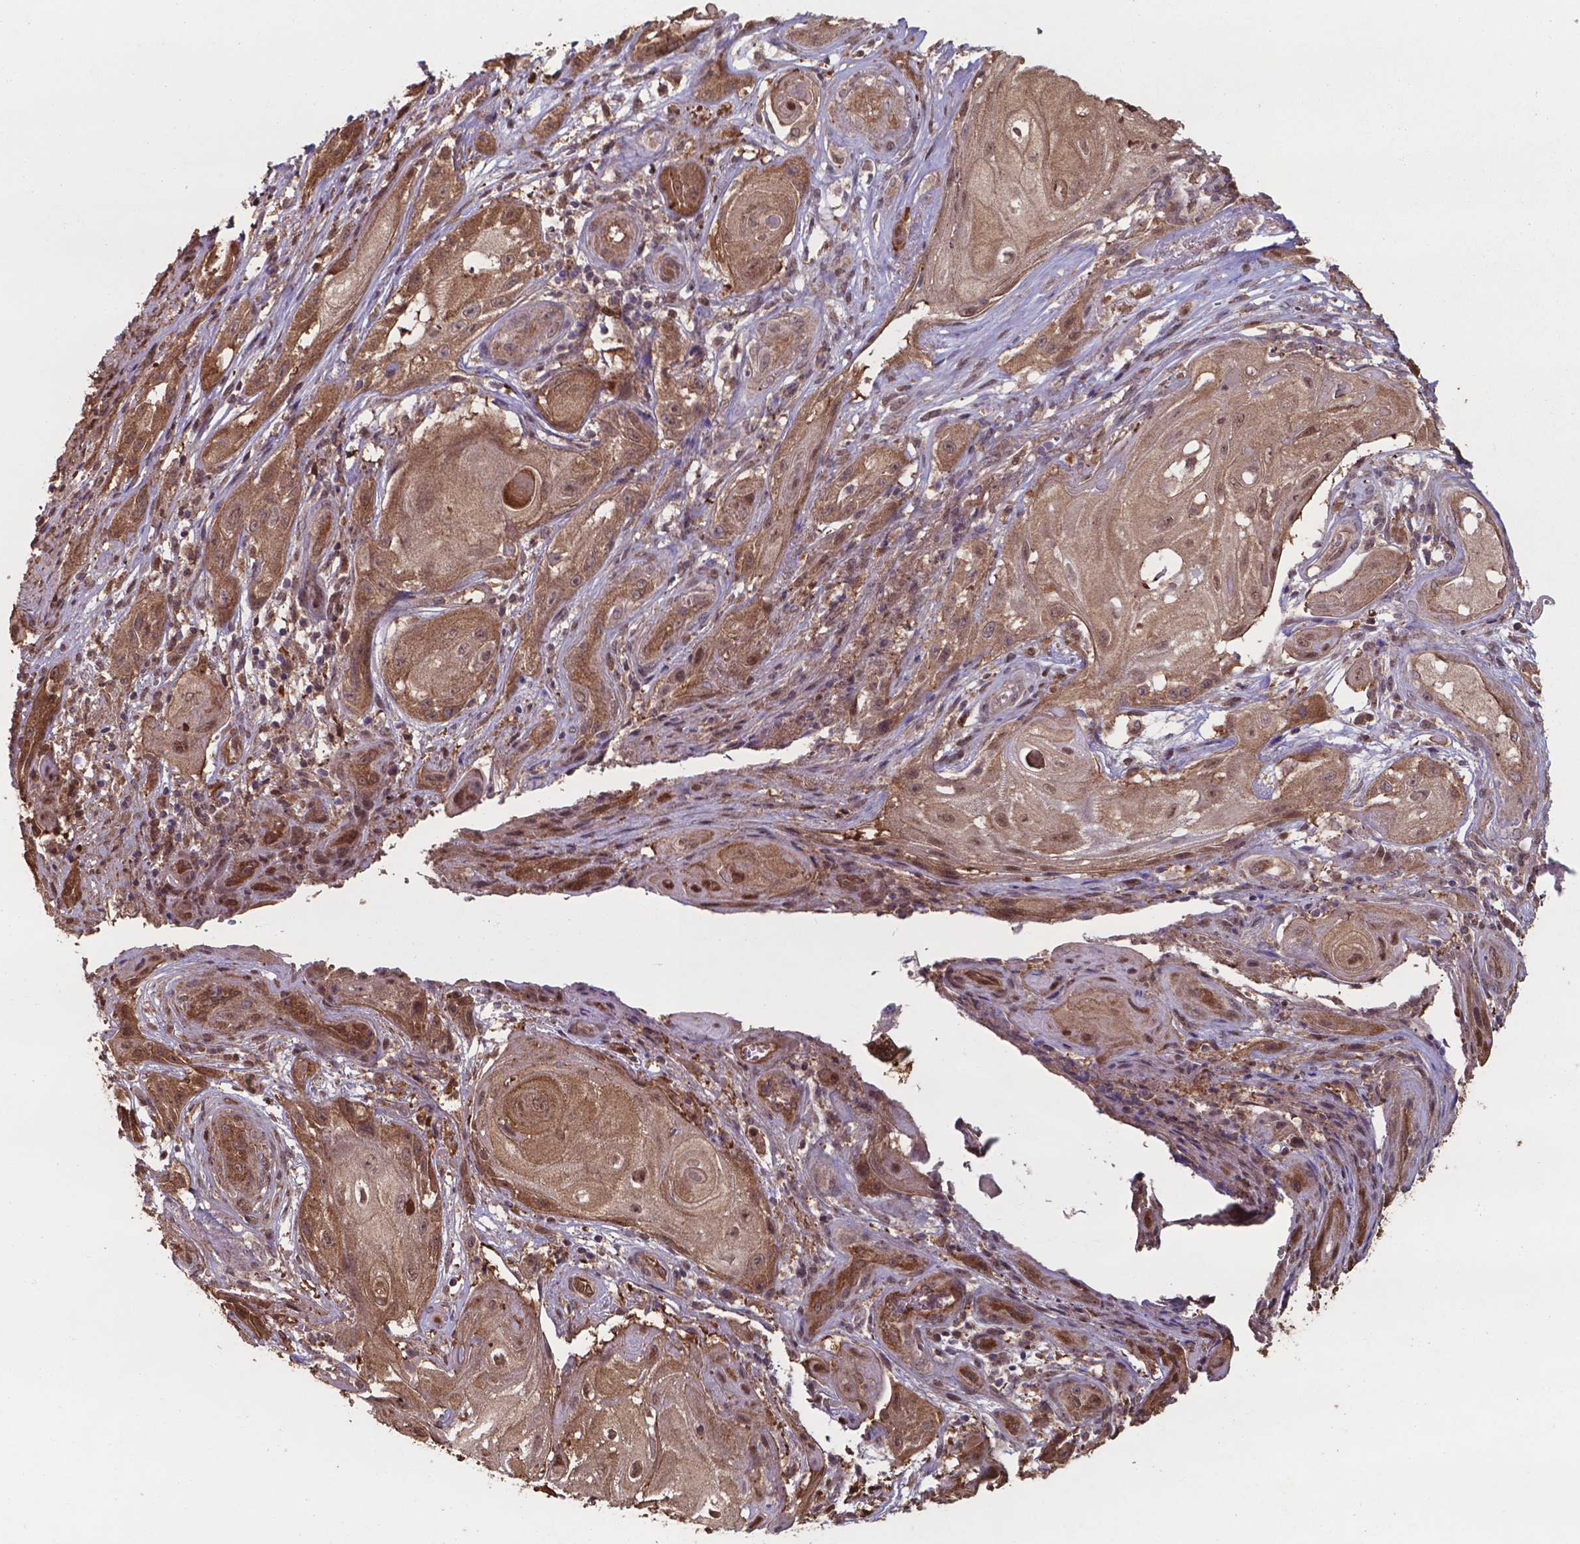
{"staining": {"intensity": "moderate", "quantity": ">75%", "location": "cytoplasmic/membranous,nuclear"}, "tissue": "skin cancer", "cell_type": "Tumor cells", "image_type": "cancer", "snomed": [{"axis": "morphology", "description": "Squamous cell carcinoma, NOS"}, {"axis": "topography", "description": "Skin"}], "caption": "Immunohistochemistry of human skin squamous cell carcinoma reveals medium levels of moderate cytoplasmic/membranous and nuclear positivity in about >75% of tumor cells.", "gene": "CHP2", "patient": {"sex": "male", "age": 62}}